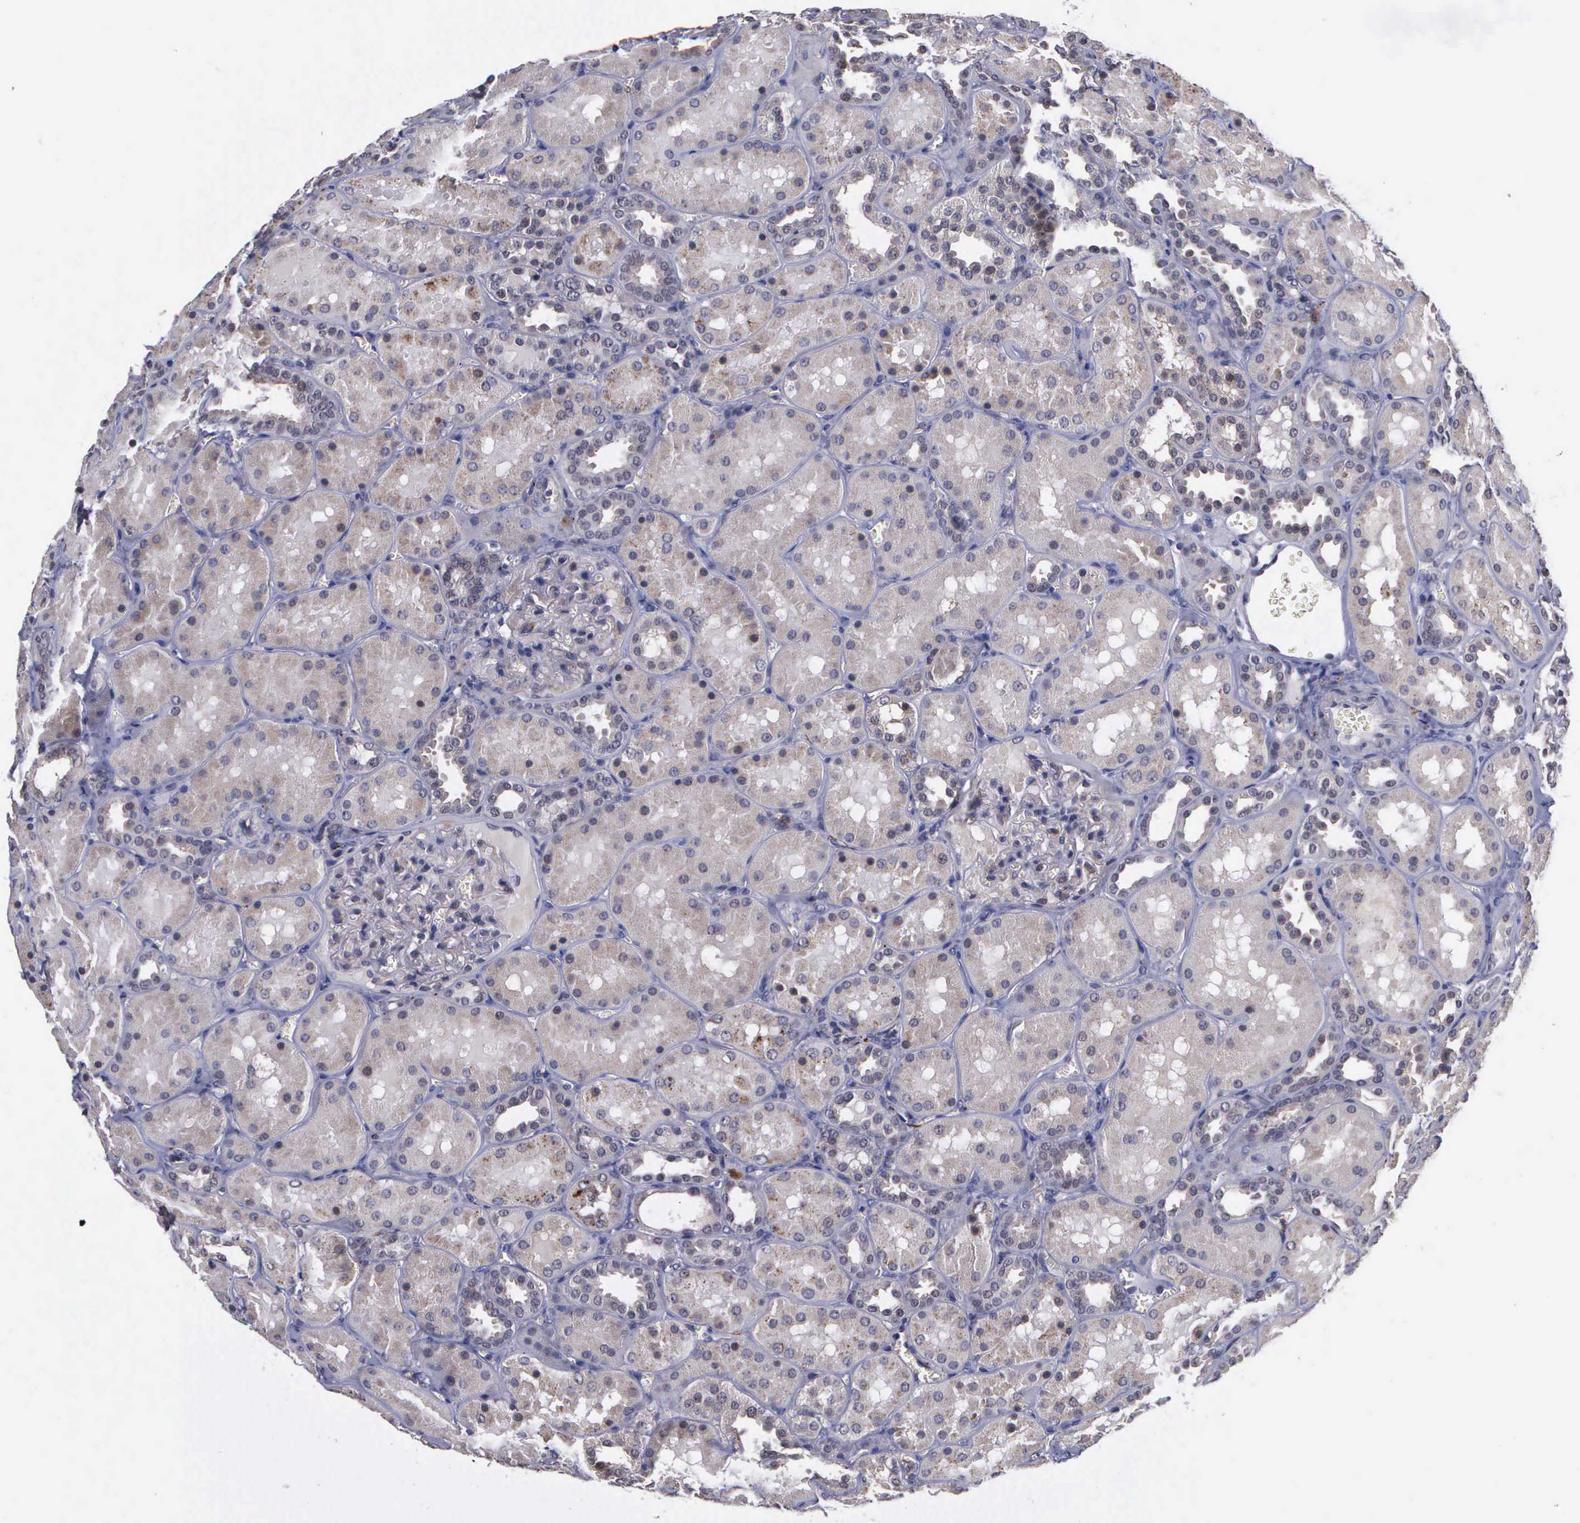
{"staining": {"intensity": "negative", "quantity": "none", "location": "none"}, "tissue": "kidney", "cell_type": "Cells in glomeruli", "image_type": "normal", "snomed": [{"axis": "morphology", "description": "Normal tissue, NOS"}, {"axis": "topography", "description": "Kidney"}], "caption": "DAB immunohistochemical staining of benign human kidney reveals no significant positivity in cells in glomeruli. Nuclei are stained in blue.", "gene": "MAP3K9", "patient": {"sex": "female", "age": 52}}